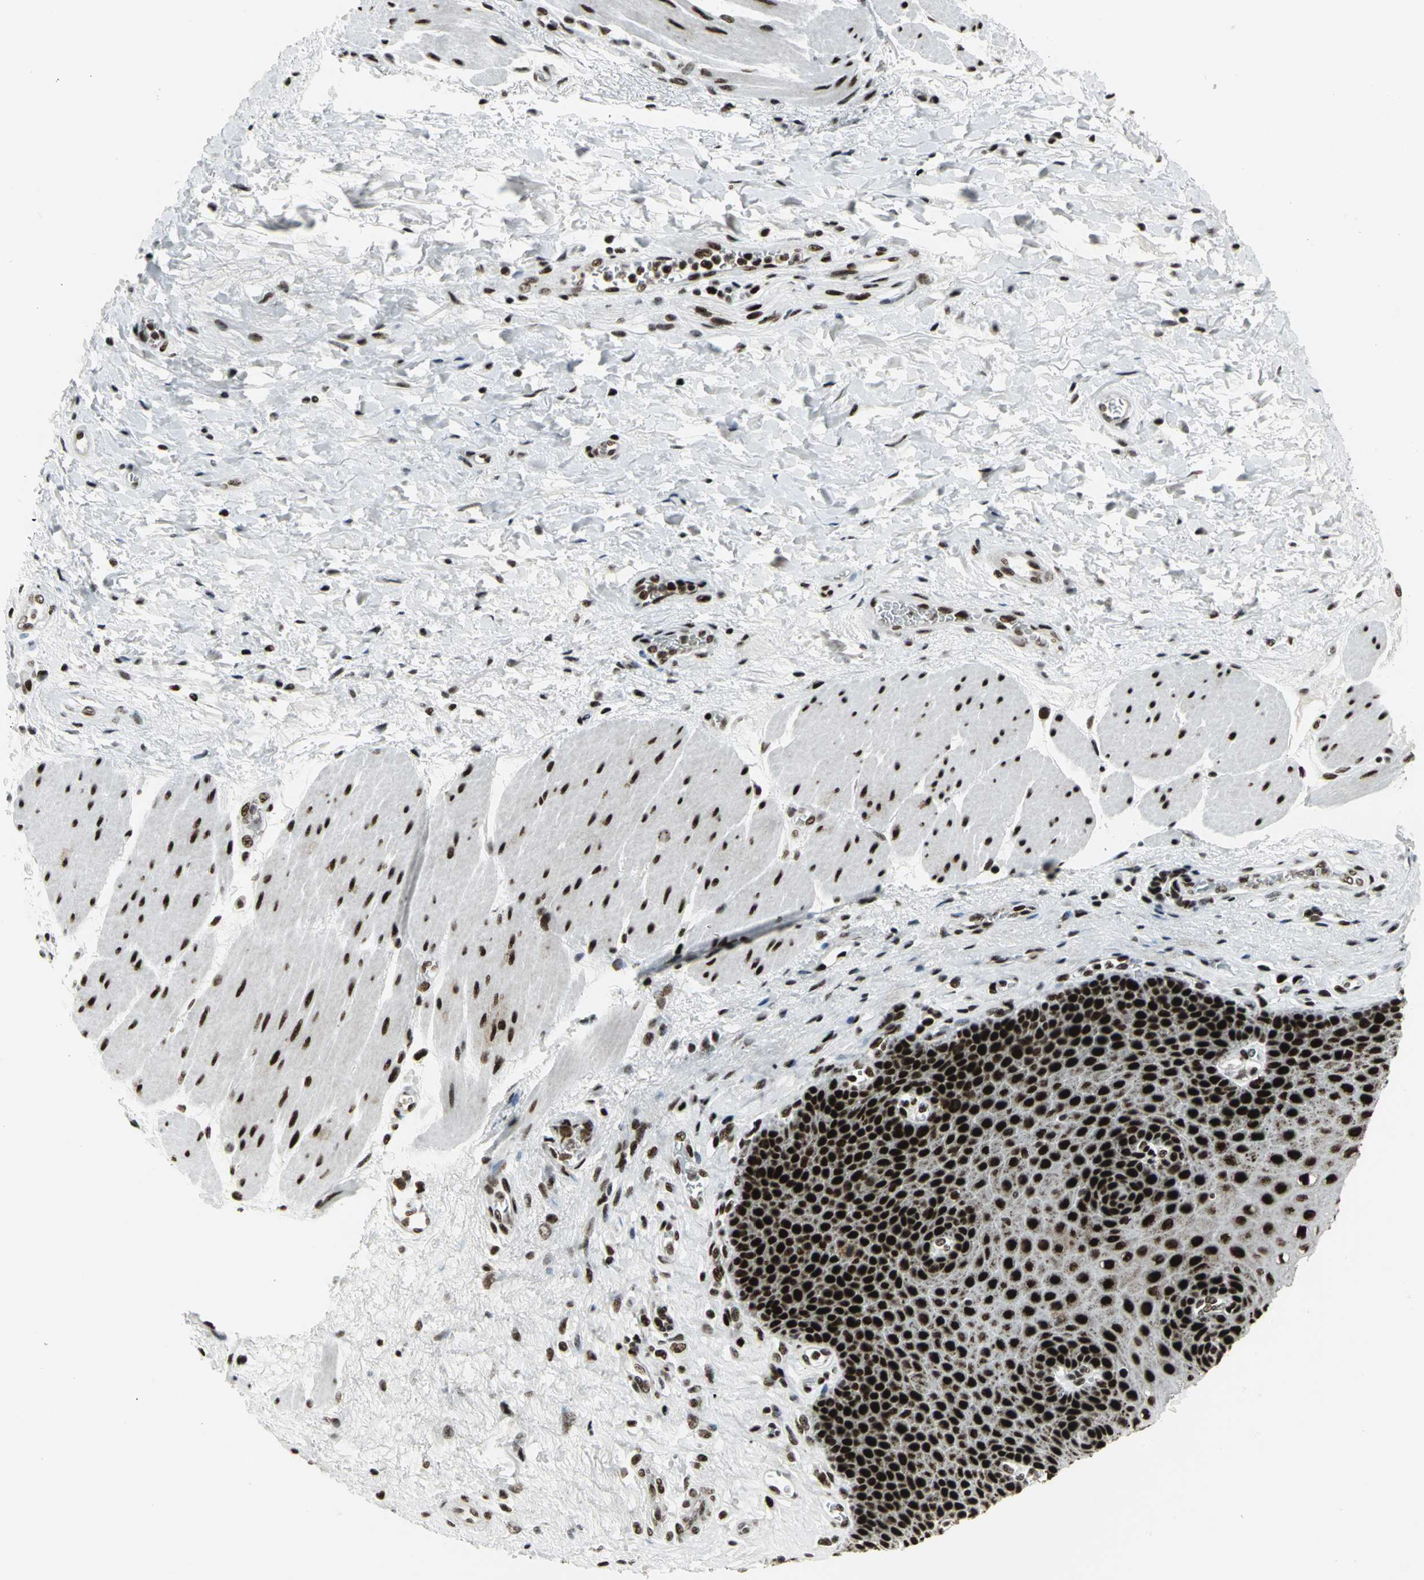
{"staining": {"intensity": "strong", "quantity": ">75%", "location": "nuclear"}, "tissue": "esophagus", "cell_type": "Squamous epithelial cells", "image_type": "normal", "snomed": [{"axis": "morphology", "description": "Normal tissue, NOS"}, {"axis": "topography", "description": "Esophagus"}], "caption": "Unremarkable esophagus reveals strong nuclear expression in approximately >75% of squamous epithelial cells.", "gene": "SMARCA4", "patient": {"sex": "female", "age": 72}}